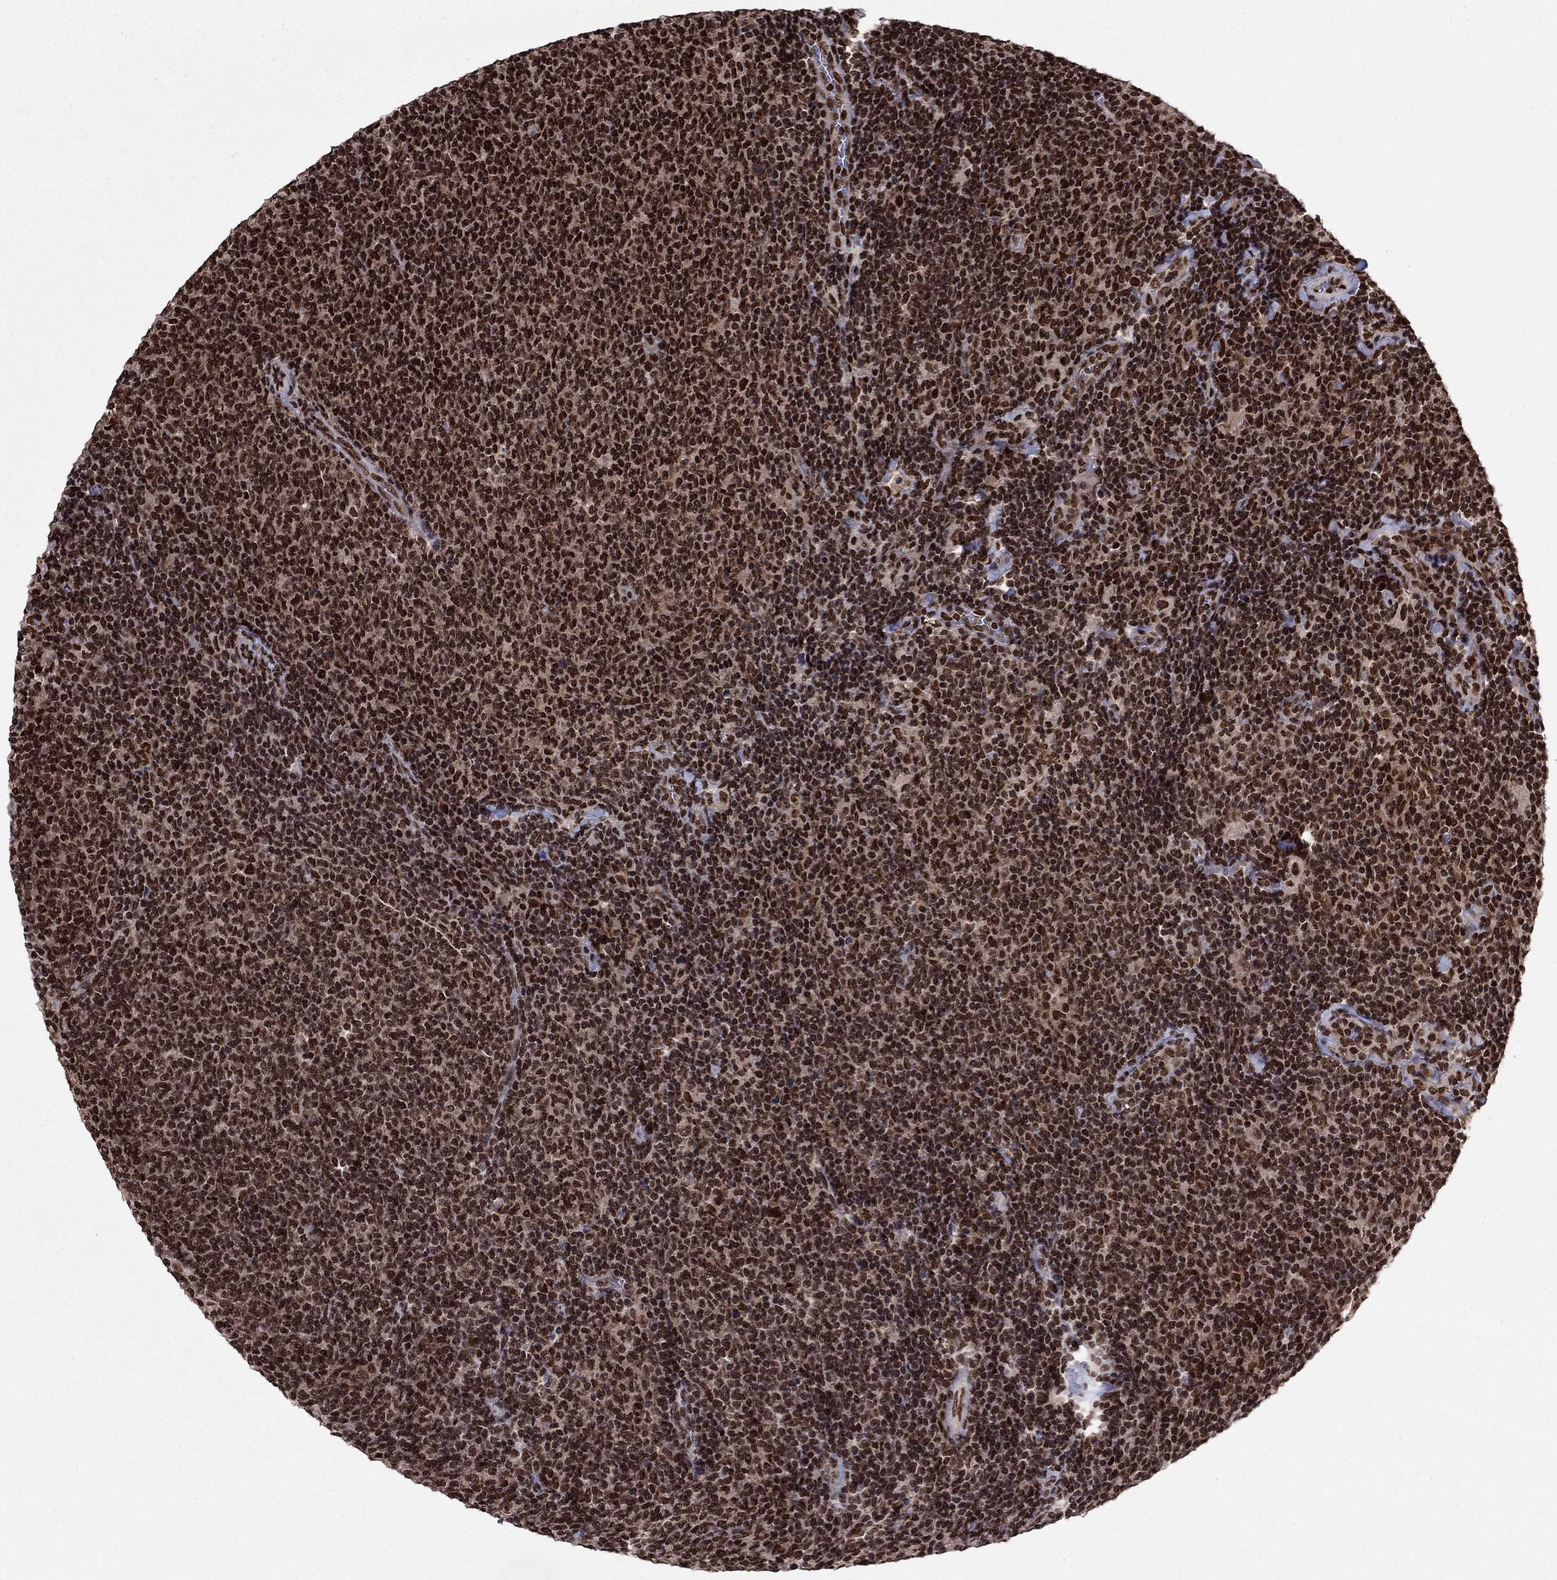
{"staining": {"intensity": "strong", "quantity": ">75%", "location": "nuclear"}, "tissue": "lymphoma", "cell_type": "Tumor cells", "image_type": "cancer", "snomed": [{"axis": "morphology", "description": "Malignant lymphoma, non-Hodgkin's type, Low grade"}, {"axis": "topography", "description": "Lymph node"}], "caption": "This is an image of immunohistochemistry (IHC) staining of lymphoma, which shows strong staining in the nuclear of tumor cells.", "gene": "USP54", "patient": {"sex": "male", "age": 52}}